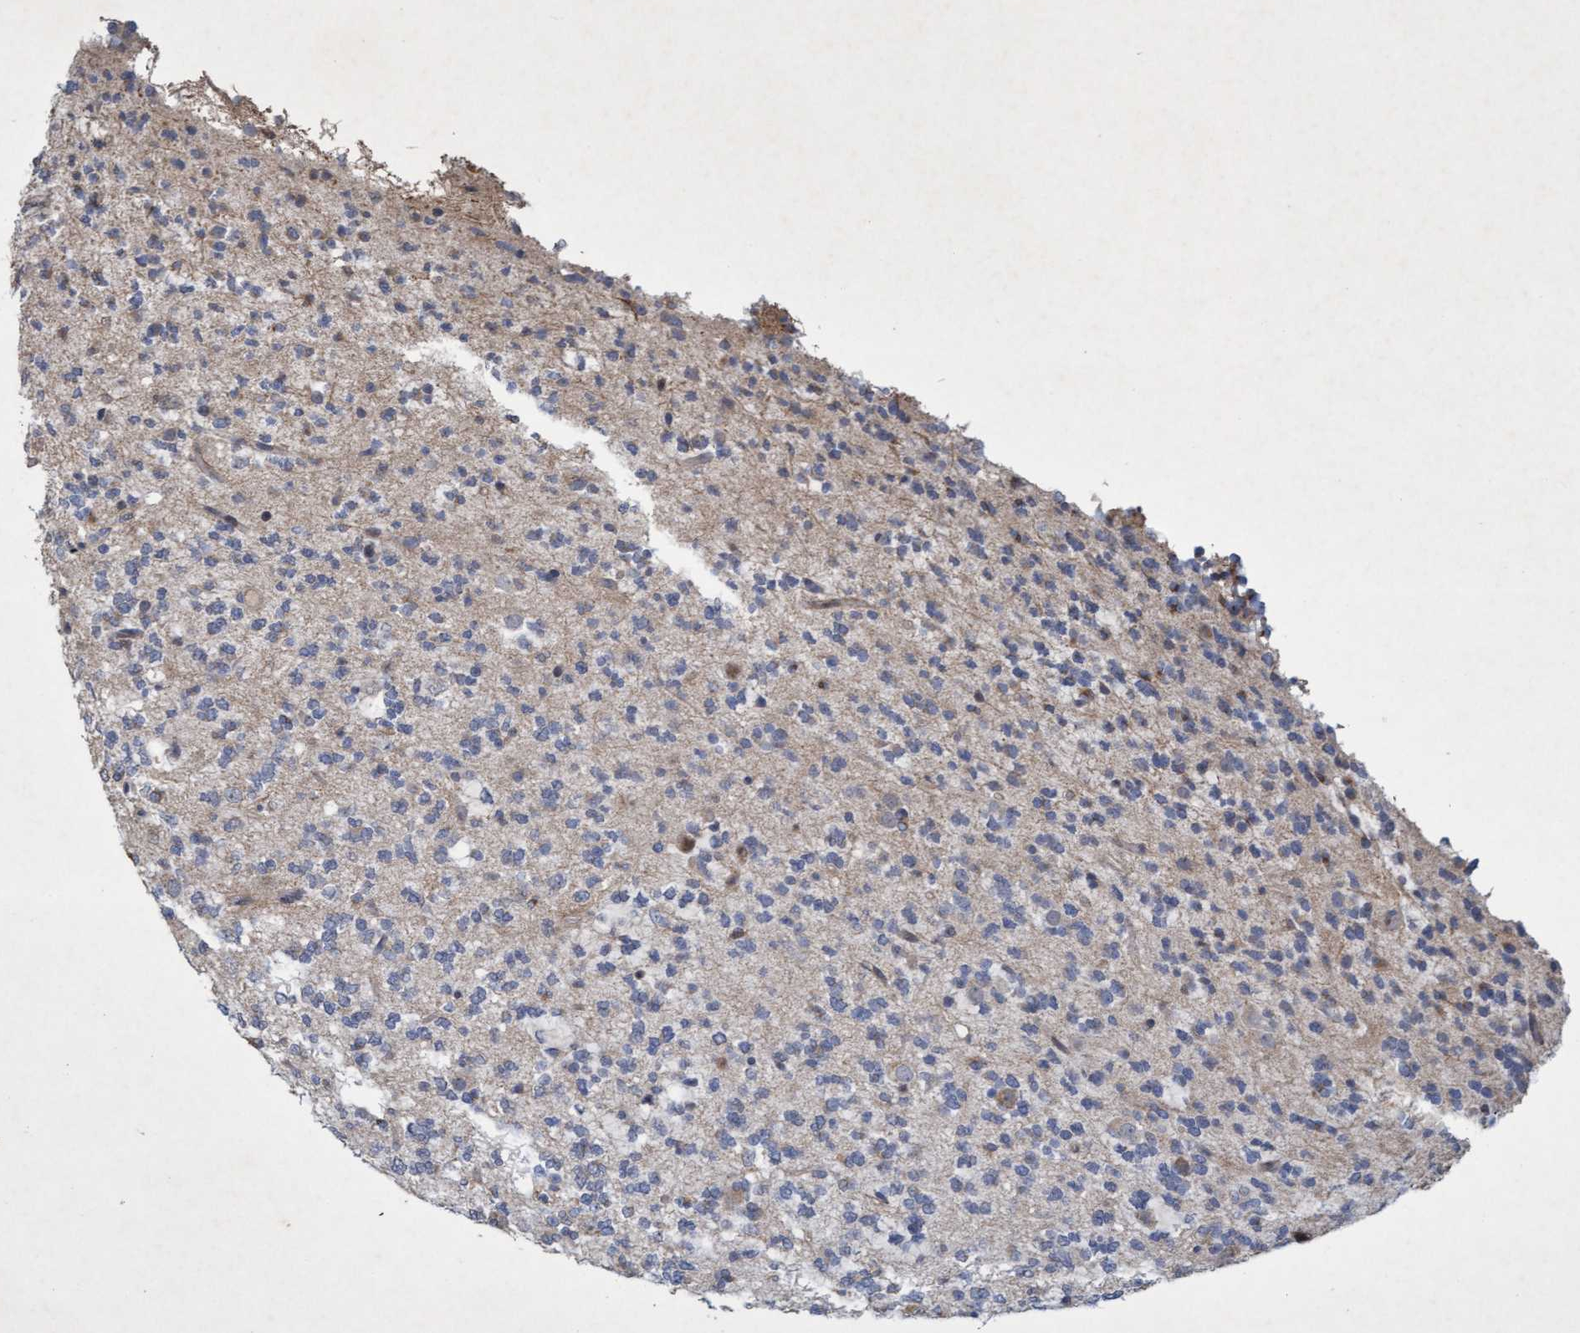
{"staining": {"intensity": "negative", "quantity": "none", "location": "none"}, "tissue": "glioma", "cell_type": "Tumor cells", "image_type": "cancer", "snomed": [{"axis": "morphology", "description": "Glioma, malignant, Low grade"}, {"axis": "topography", "description": "Brain"}], "caption": "Tumor cells show no significant expression in low-grade glioma (malignant).", "gene": "ZNF677", "patient": {"sex": "male", "age": 38}}